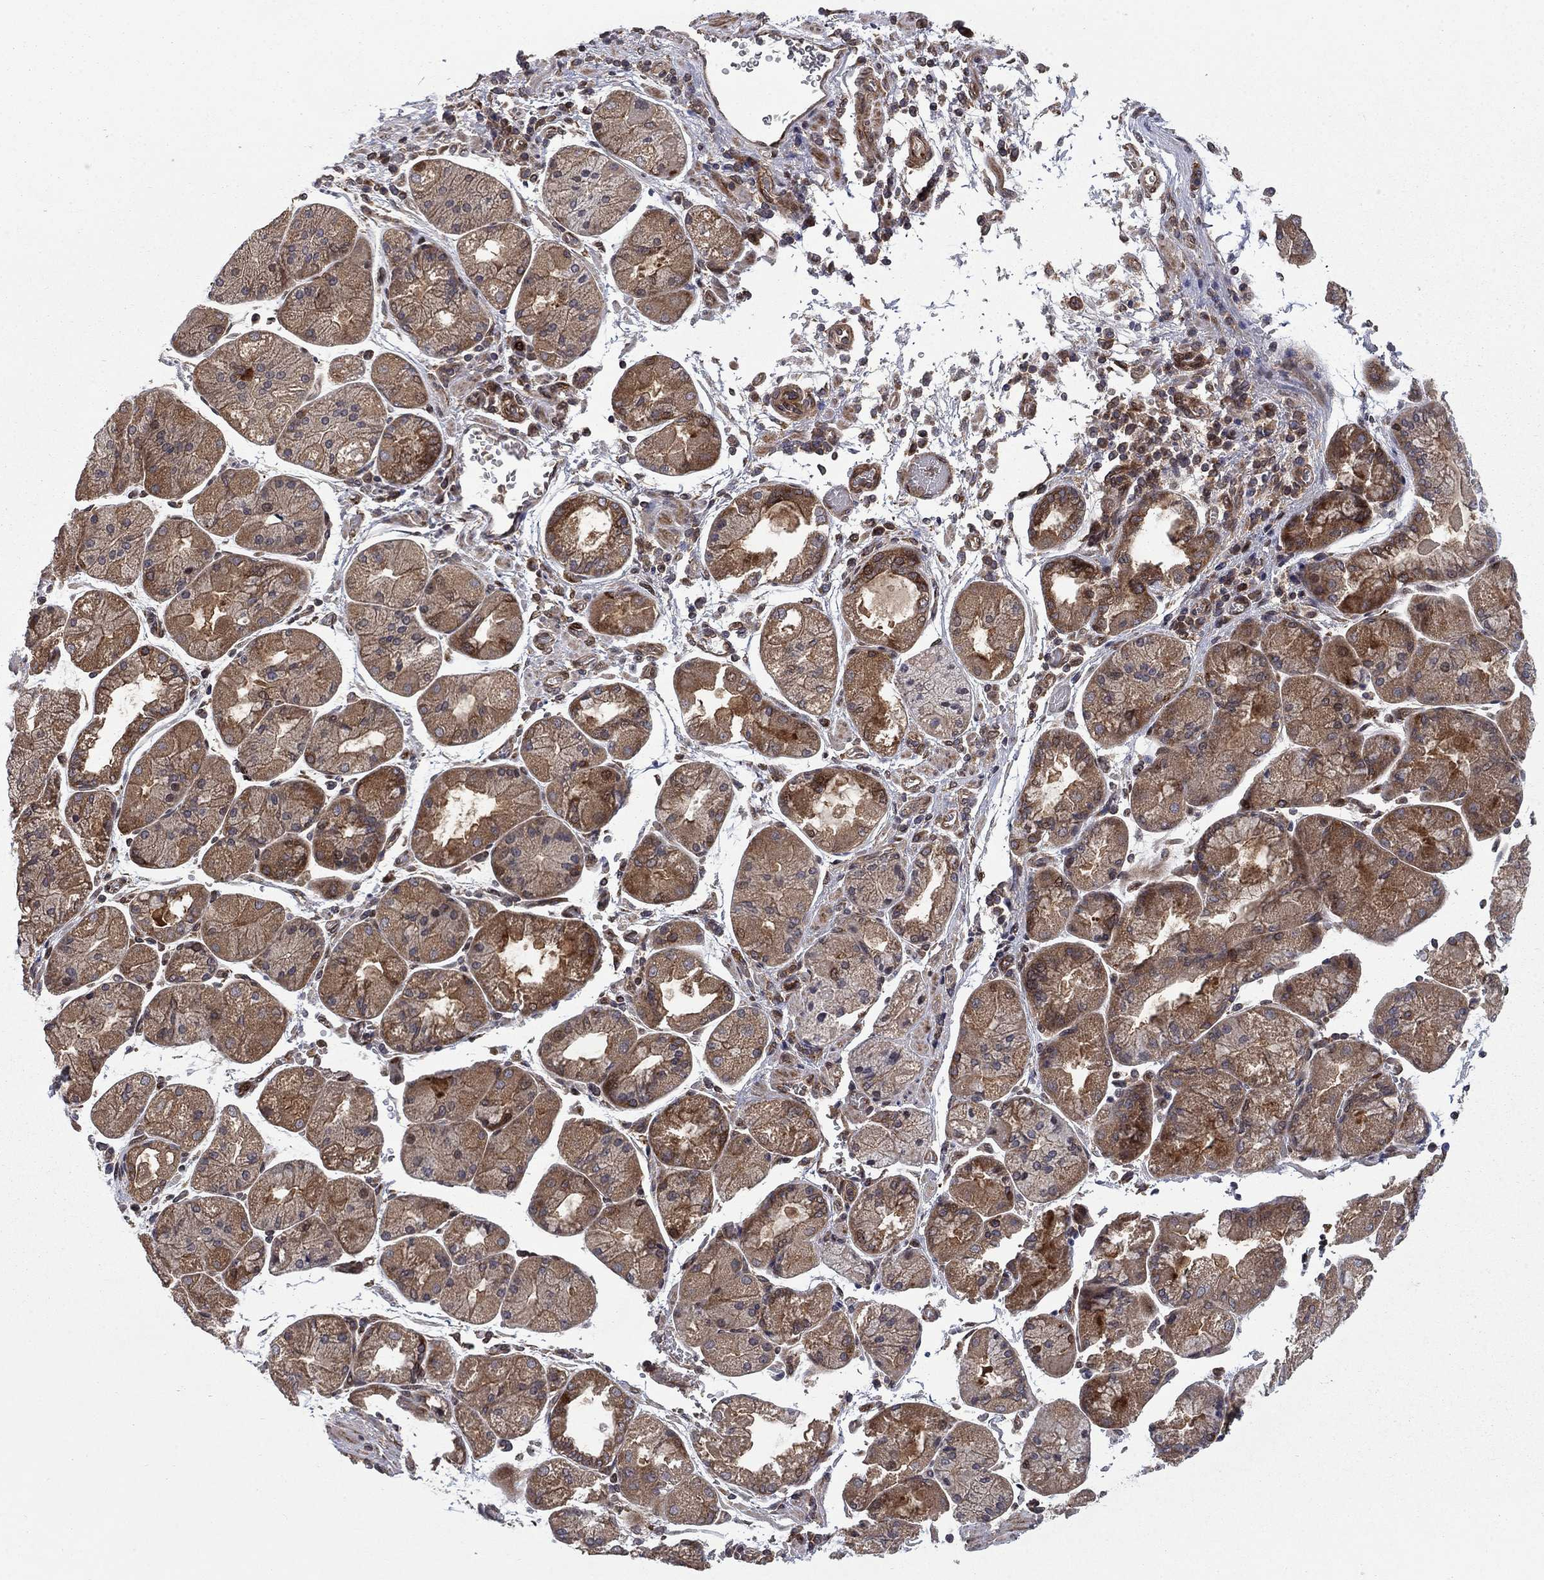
{"staining": {"intensity": "moderate", "quantity": ">75%", "location": "cytoplasmic/membranous"}, "tissue": "stomach cancer", "cell_type": "Tumor cells", "image_type": "cancer", "snomed": [{"axis": "morphology", "description": "Adenocarcinoma, NOS"}, {"axis": "topography", "description": "Stomach"}], "caption": "This is an image of IHC staining of stomach adenocarcinoma, which shows moderate expression in the cytoplasmic/membranous of tumor cells.", "gene": "HDAC4", "patient": {"sex": "female", "age": 57}}